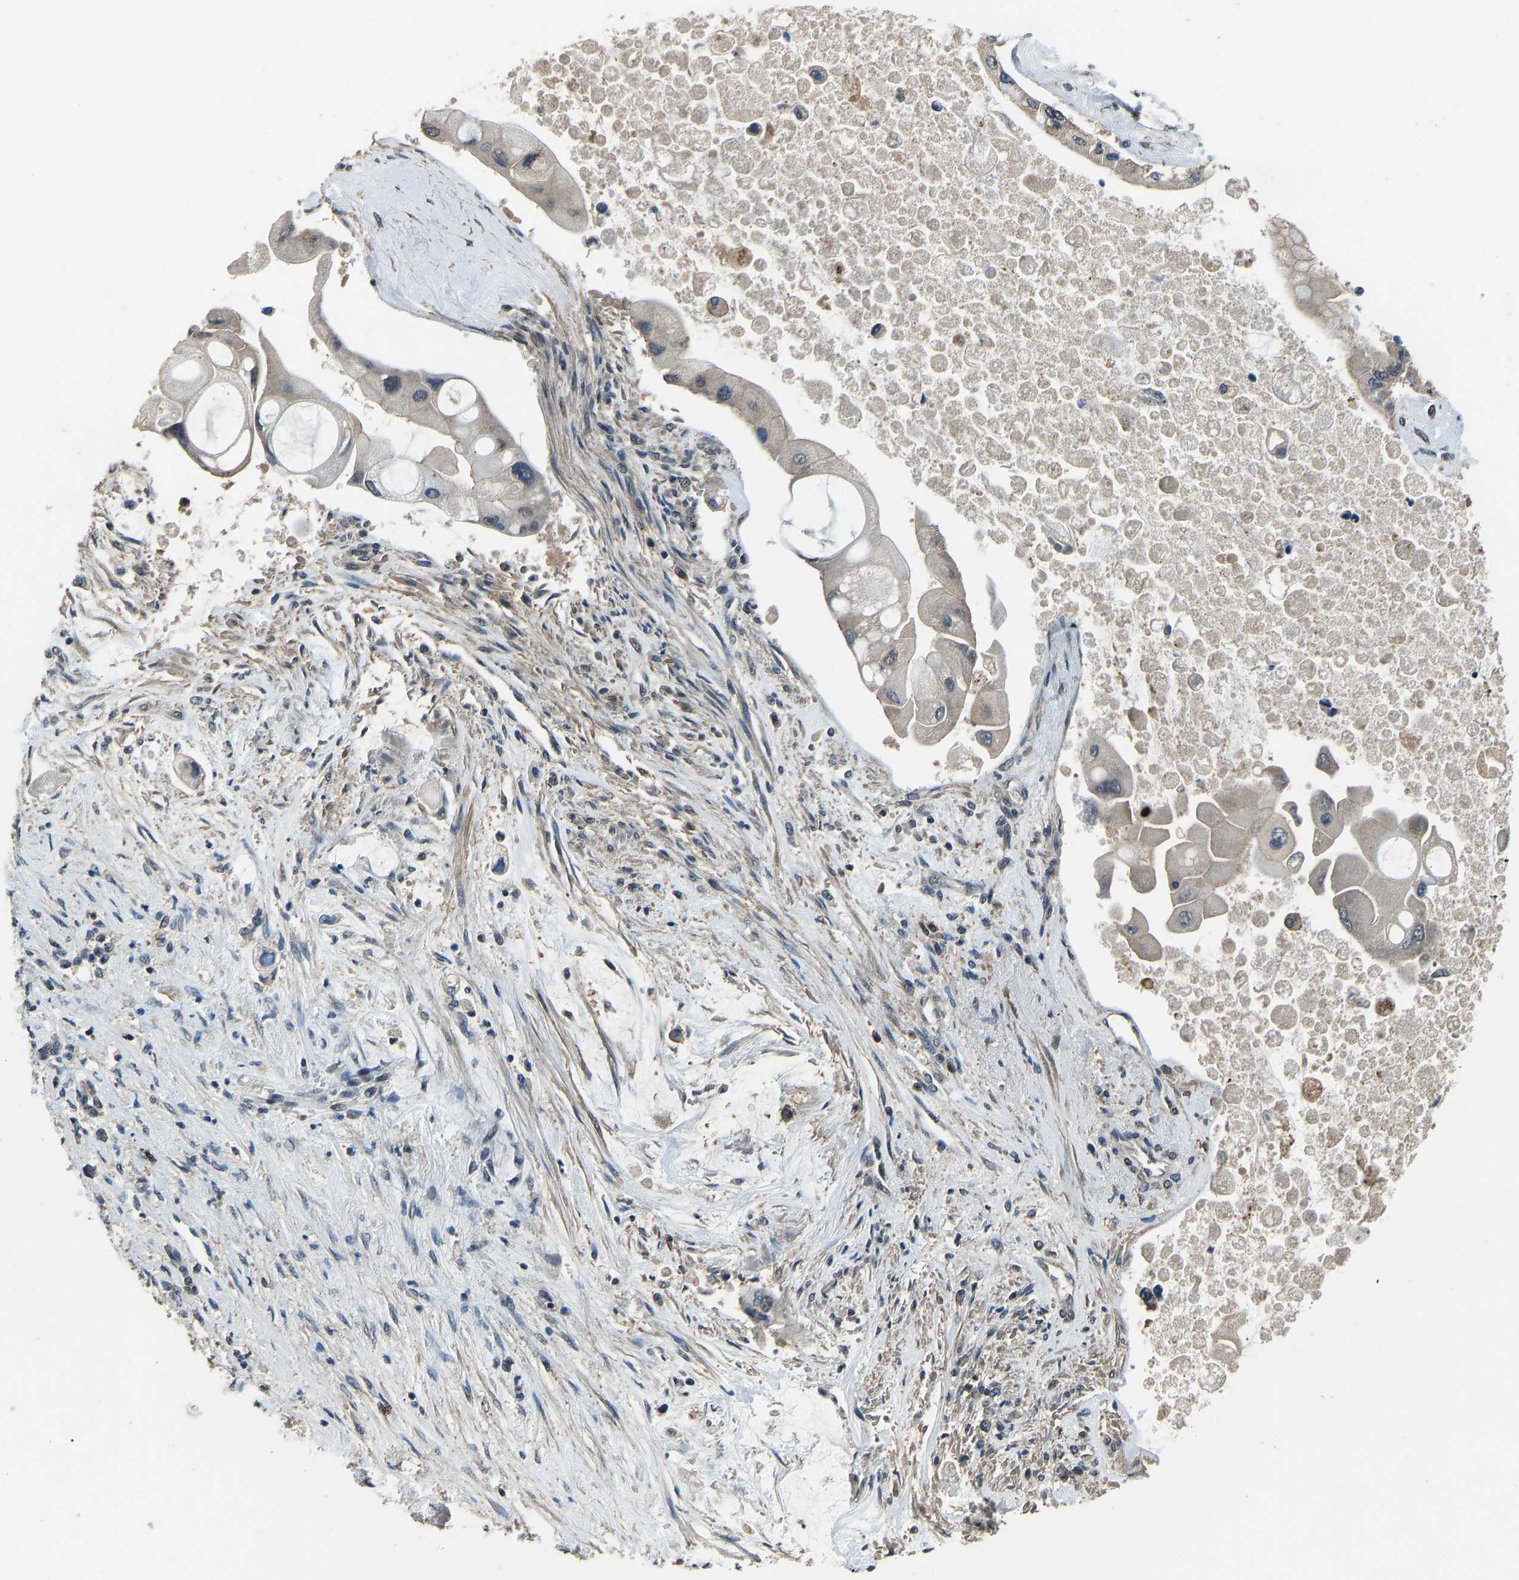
{"staining": {"intensity": "negative", "quantity": "none", "location": "none"}, "tissue": "liver cancer", "cell_type": "Tumor cells", "image_type": "cancer", "snomed": [{"axis": "morphology", "description": "Cholangiocarcinoma"}, {"axis": "topography", "description": "Liver"}], "caption": "An IHC image of liver cholangiocarcinoma is shown. There is no staining in tumor cells of liver cholangiocarcinoma.", "gene": "TOX4", "patient": {"sex": "male", "age": 50}}